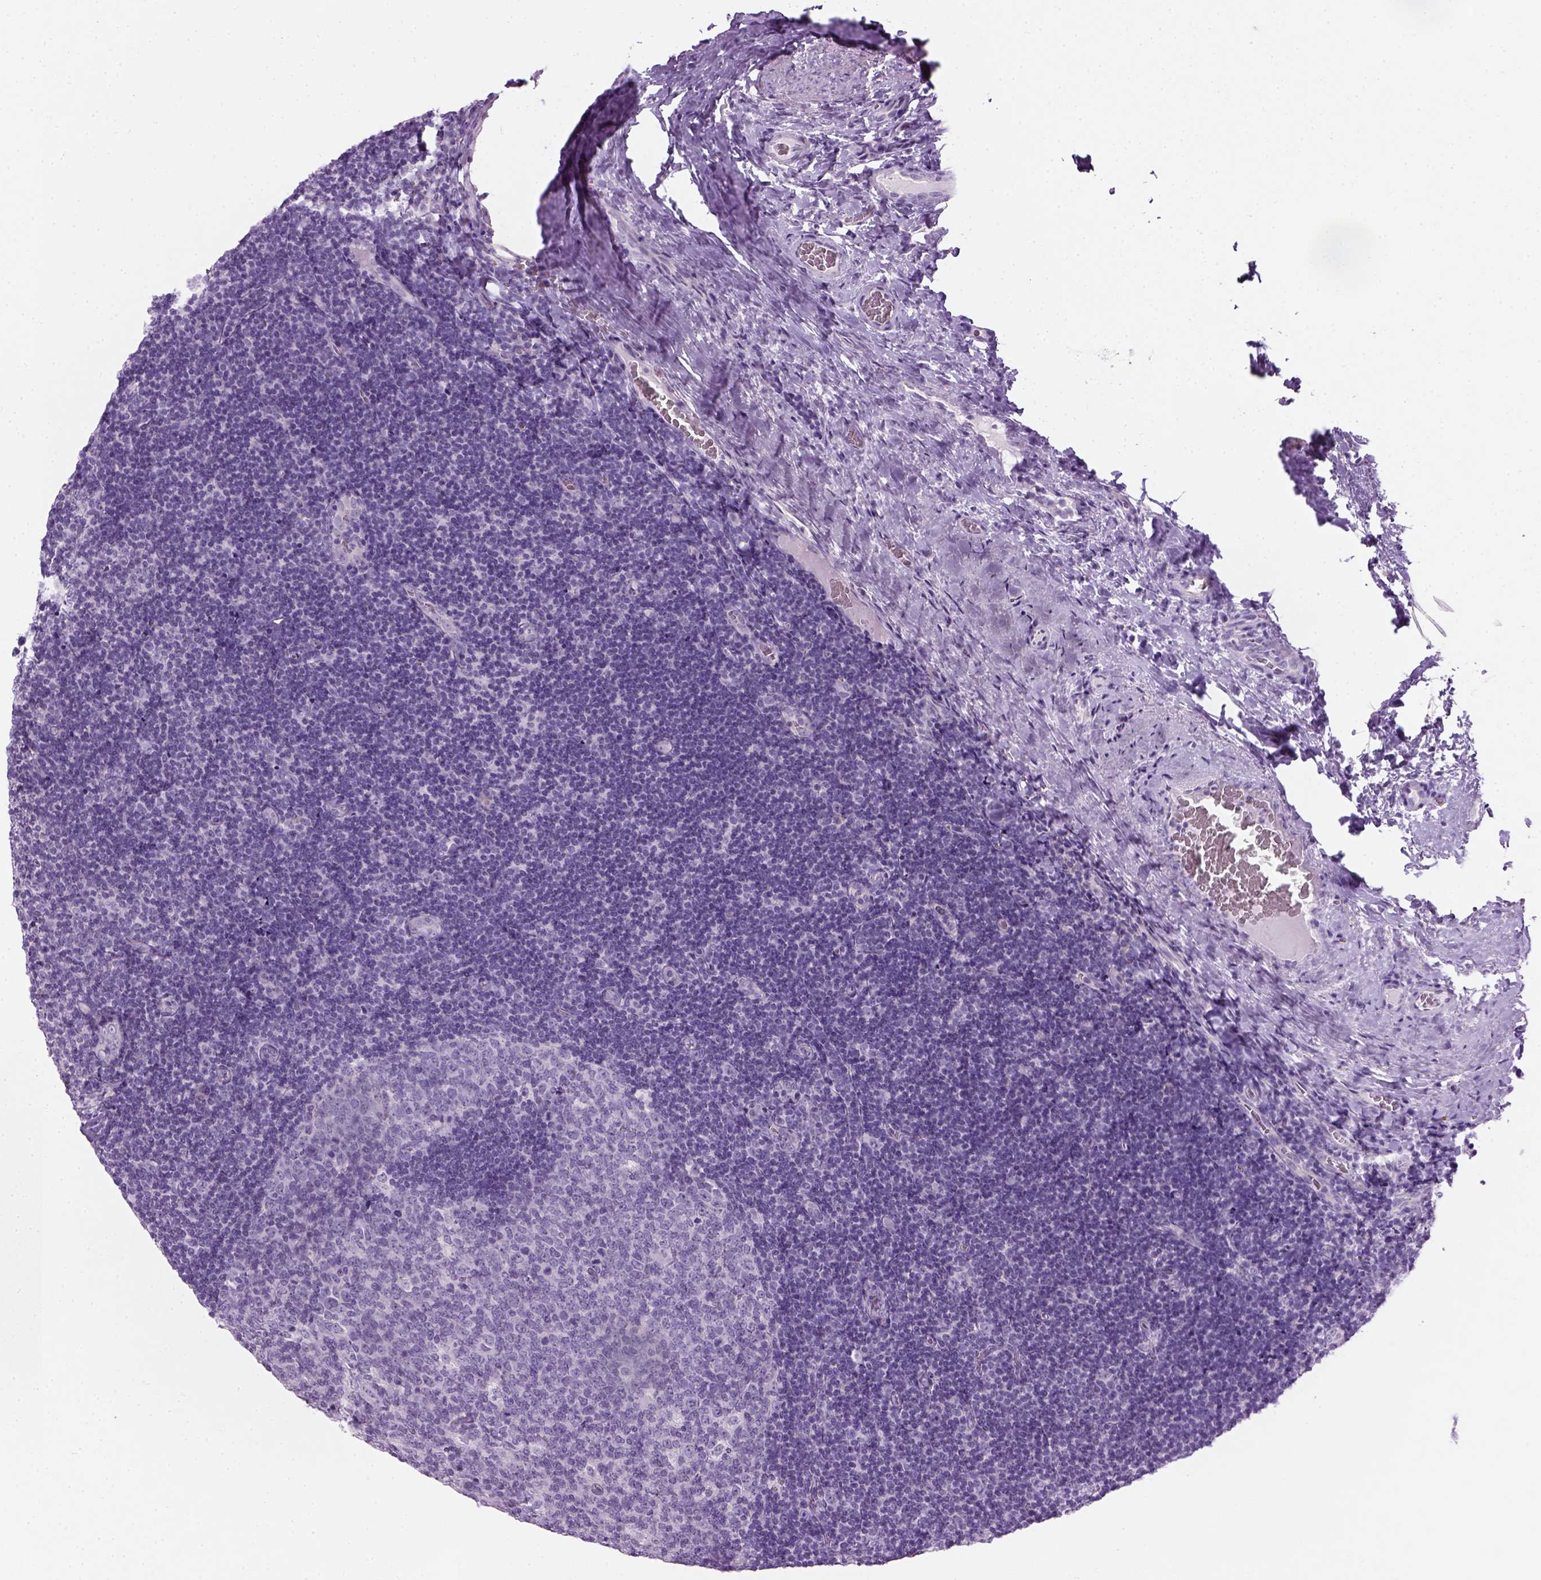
{"staining": {"intensity": "negative", "quantity": "none", "location": "none"}, "tissue": "tonsil", "cell_type": "Germinal center cells", "image_type": "normal", "snomed": [{"axis": "morphology", "description": "Normal tissue, NOS"}, {"axis": "morphology", "description": "Inflammation, NOS"}, {"axis": "topography", "description": "Tonsil"}], "caption": "IHC of unremarkable tonsil displays no staining in germinal center cells. (DAB (3,3'-diaminobenzidine) immunohistochemistry (IHC), high magnification).", "gene": "CIBAR2", "patient": {"sex": "female", "age": 31}}